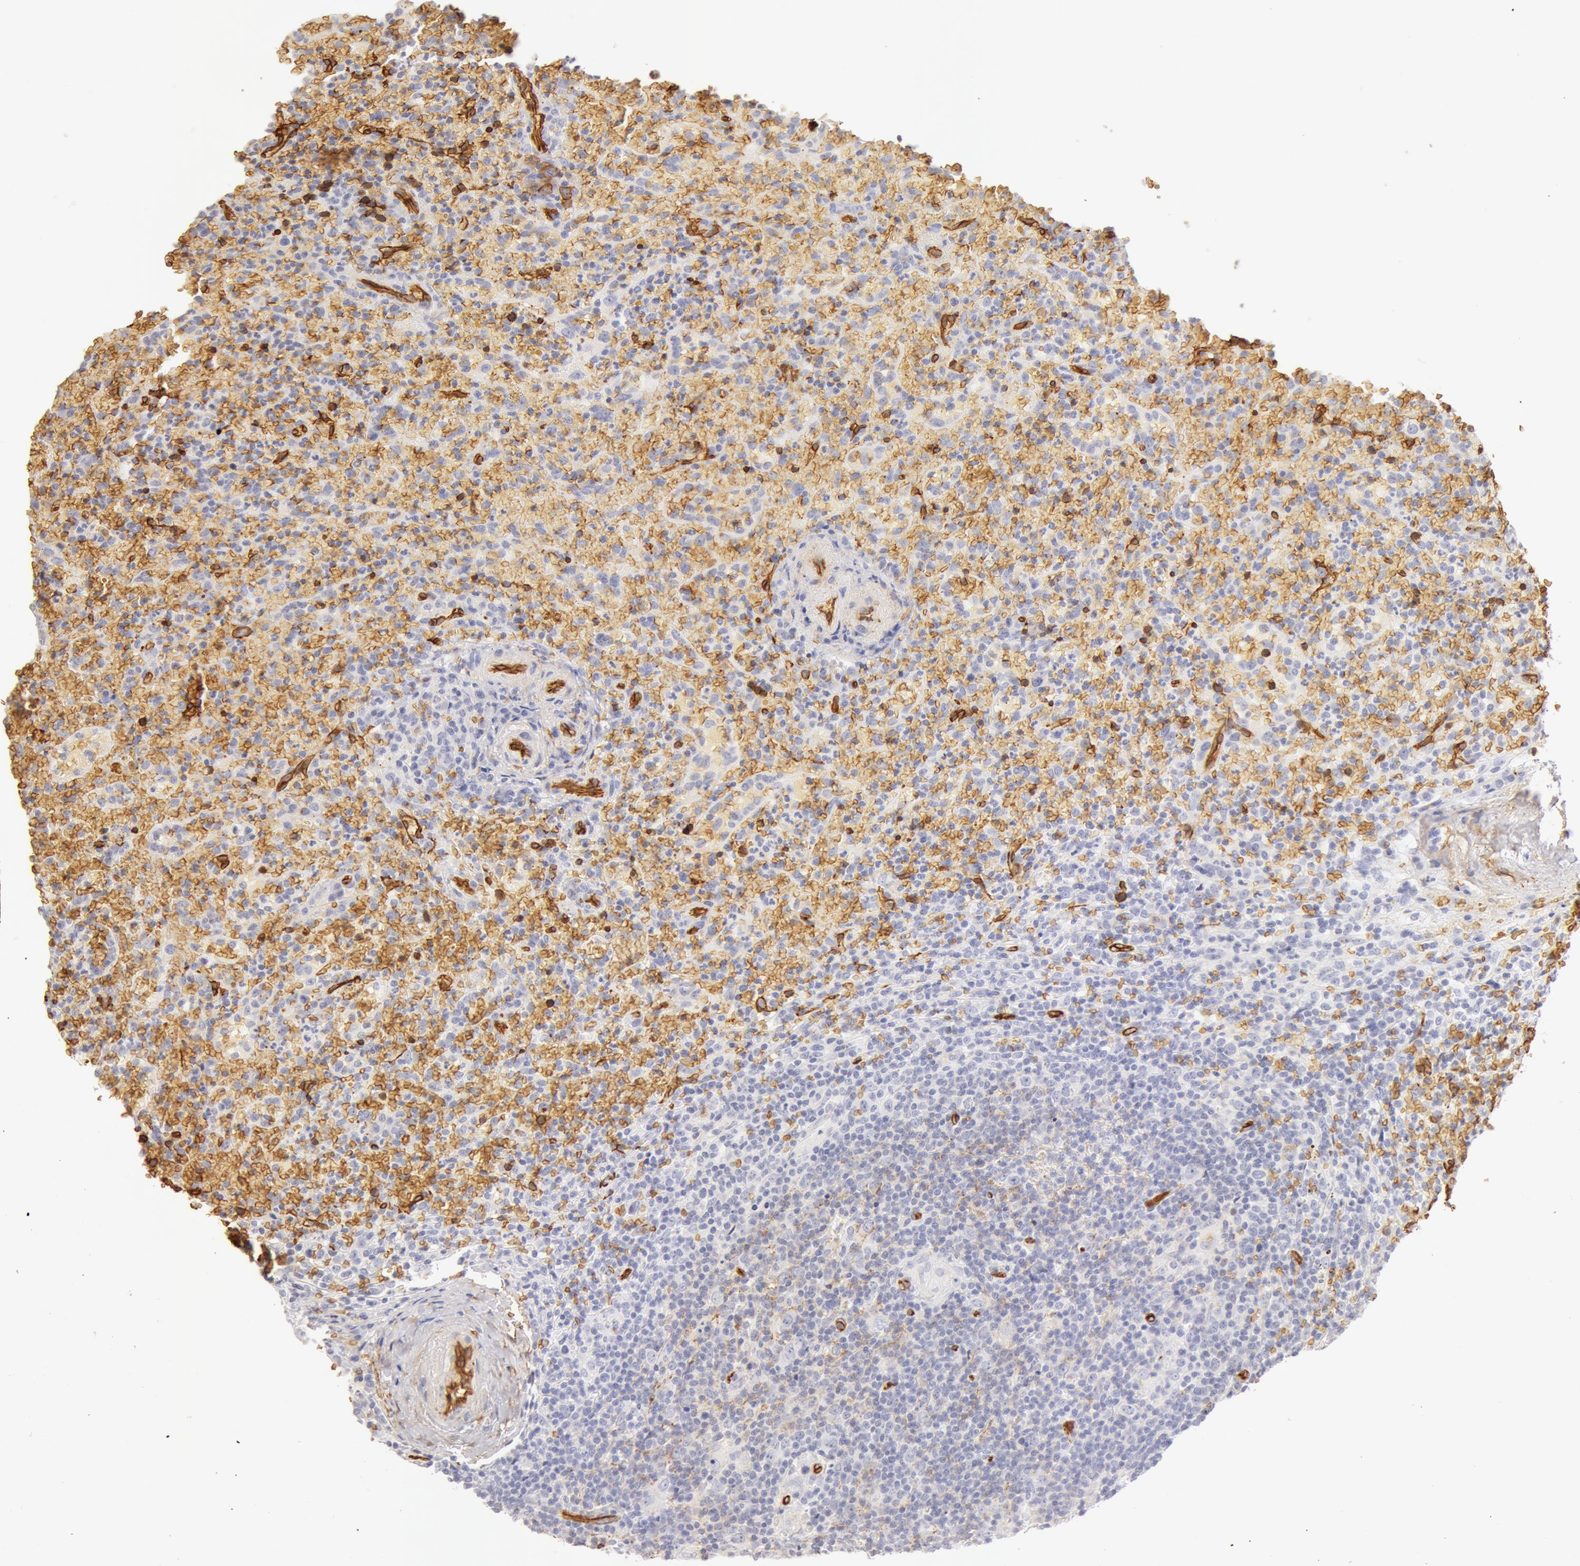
{"staining": {"intensity": "negative", "quantity": "none", "location": "none"}, "tissue": "lymphoma", "cell_type": "Tumor cells", "image_type": "cancer", "snomed": [{"axis": "morphology", "description": "Malignant lymphoma, non-Hodgkin's type, High grade"}, {"axis": "topography", "description": "Spleen"}, {"axis": "topography", "description": "Lymph node"}], "caption": "Immunohistochemistry histopathology image of neoplastic tissue: high-grade malignant lymphoma, non-Hodgkin's type stained with DAB reveals no significant protein staining in tumor cells.", "gene": "AQP1", "patient": {"sex": "female", "age": 70}}